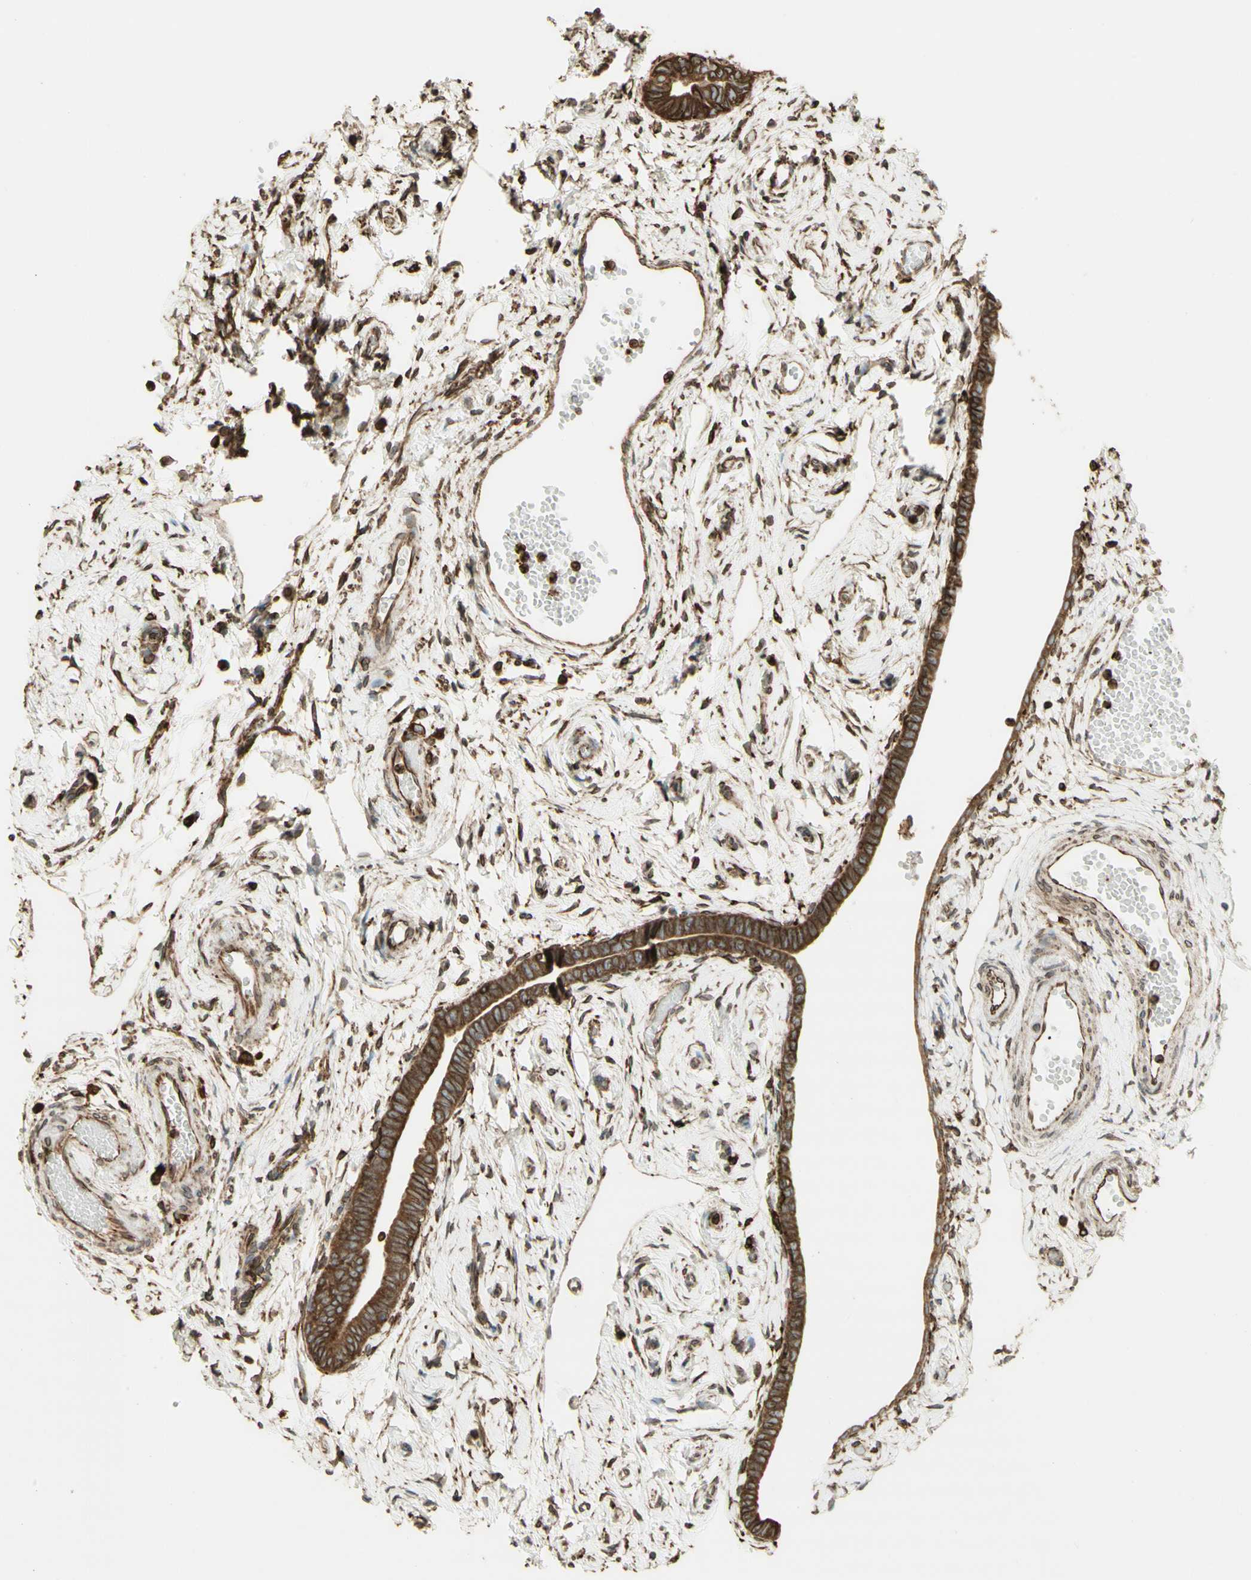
{"staining": {"intensity": "moderate", "quantity": ">75%", "location": "cytoplasmic/membranous"}, "tissue": "fallopian tube", "cell_type": "Glandular cells", "image_type": "normal", "snomed": [{"axis": "morphology", "description": "Normal tissue, NOS"}, {"axis": "topography", "description": "Fallopian tube"}], "caption": "A medium amount of moderate cytoplasmic/membranous expression is appreciated in approximately >75% of glandular cells in unremarkable fallopian tube. The protein of interest is shown in brown color, while the nuclei are stained blue.", "gene": "CANX", "patient": {"sex": "female", "age": 71}}